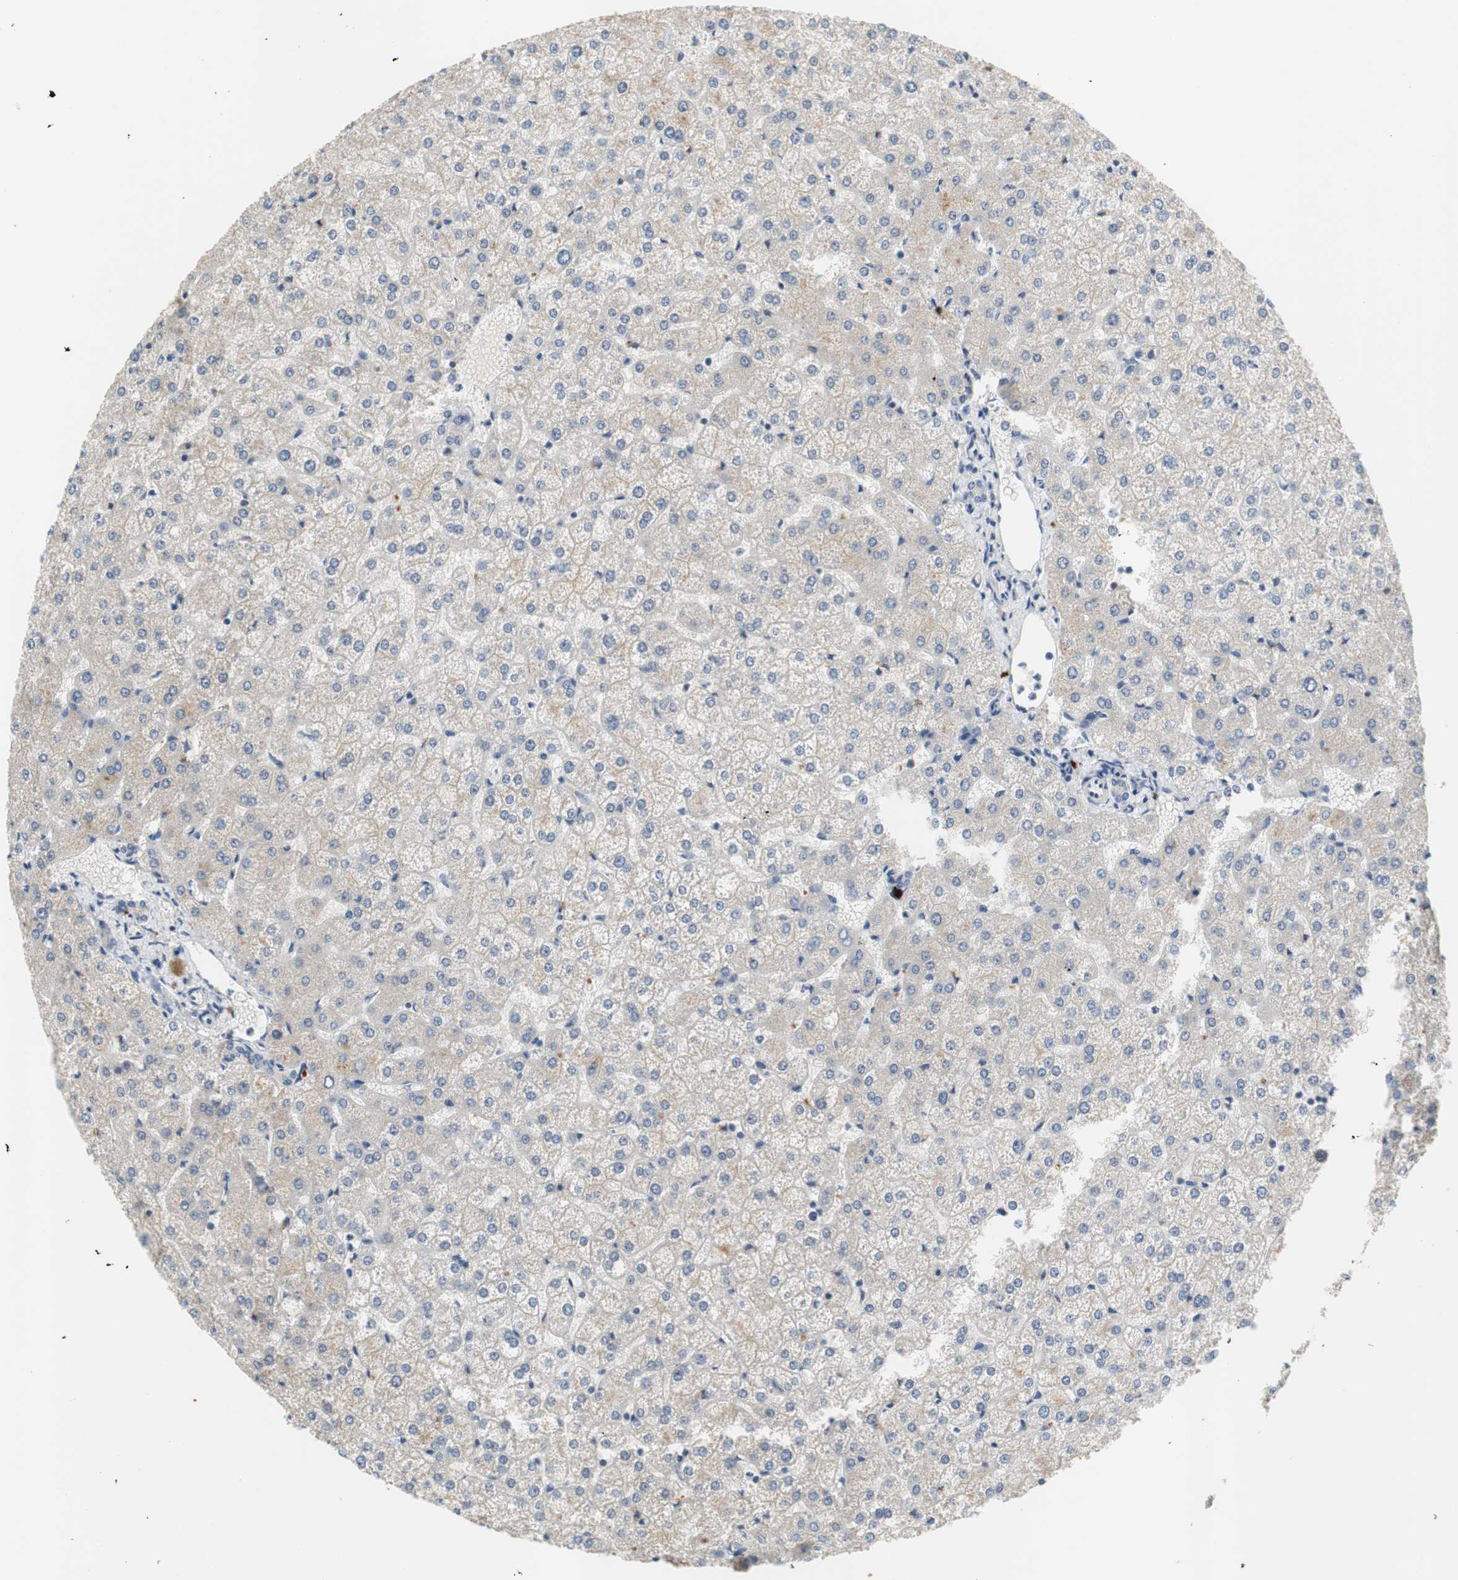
{"staining": {"intensity": "negative", "quantity": "none", "location": "none"}, "tissue": "liver", "cell_type": "Cholangiocytes", "image_type": "normal", "snomed": [{"axis": "morphology", "description": "Normal tissue, NOS"}, {"axis": "topography", "description": "Liver"}], "caption": "The image reveals no staining of cholangiocytes in unremarkable liver.", "gene": "COL12A1", "patient": {"sex": "female", "age": 32}}